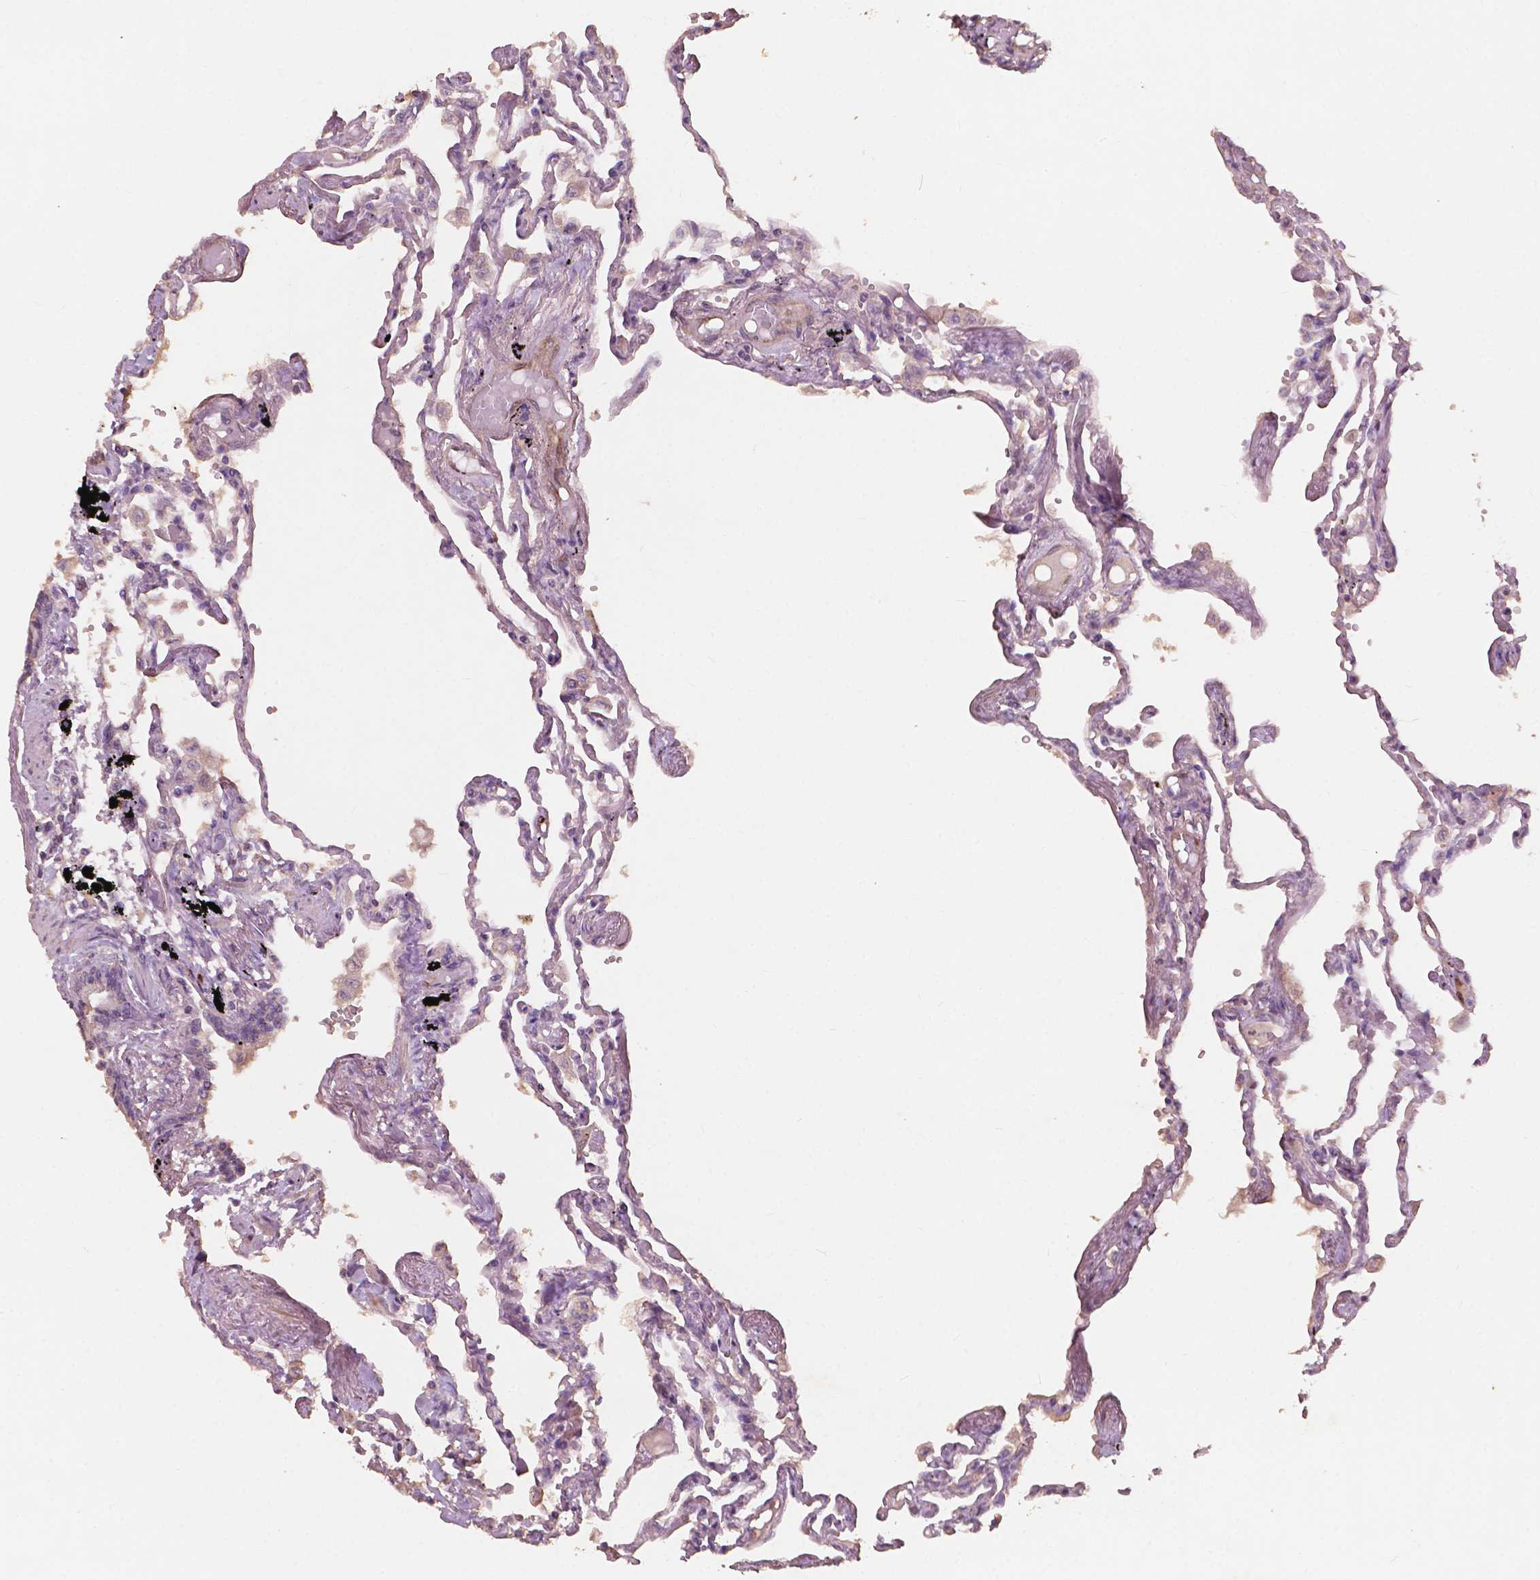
{"staining": {"intensity": "weak", "quantity": "<25%", "location": "cytoplasmic/membranous"}, "tissue": "lung", "cell_type": "Alveolar cells", "image_type": "normal", "snomed": [{"axis": "morphology", "description": "Normal tissue, NOS"}, {"axis": "morphology", "description": "Adenocarcinoma, NOS"}, {"axis": "topography", "description": "Cartilage tissue"}, {"axis": "topography", "description": "Lung"}], "caption": "Image shows no protein expression in alveolar cells of unremarkable lung.", "gene": "CHPT1", "patient": {"sex": "female", "age": 67}}